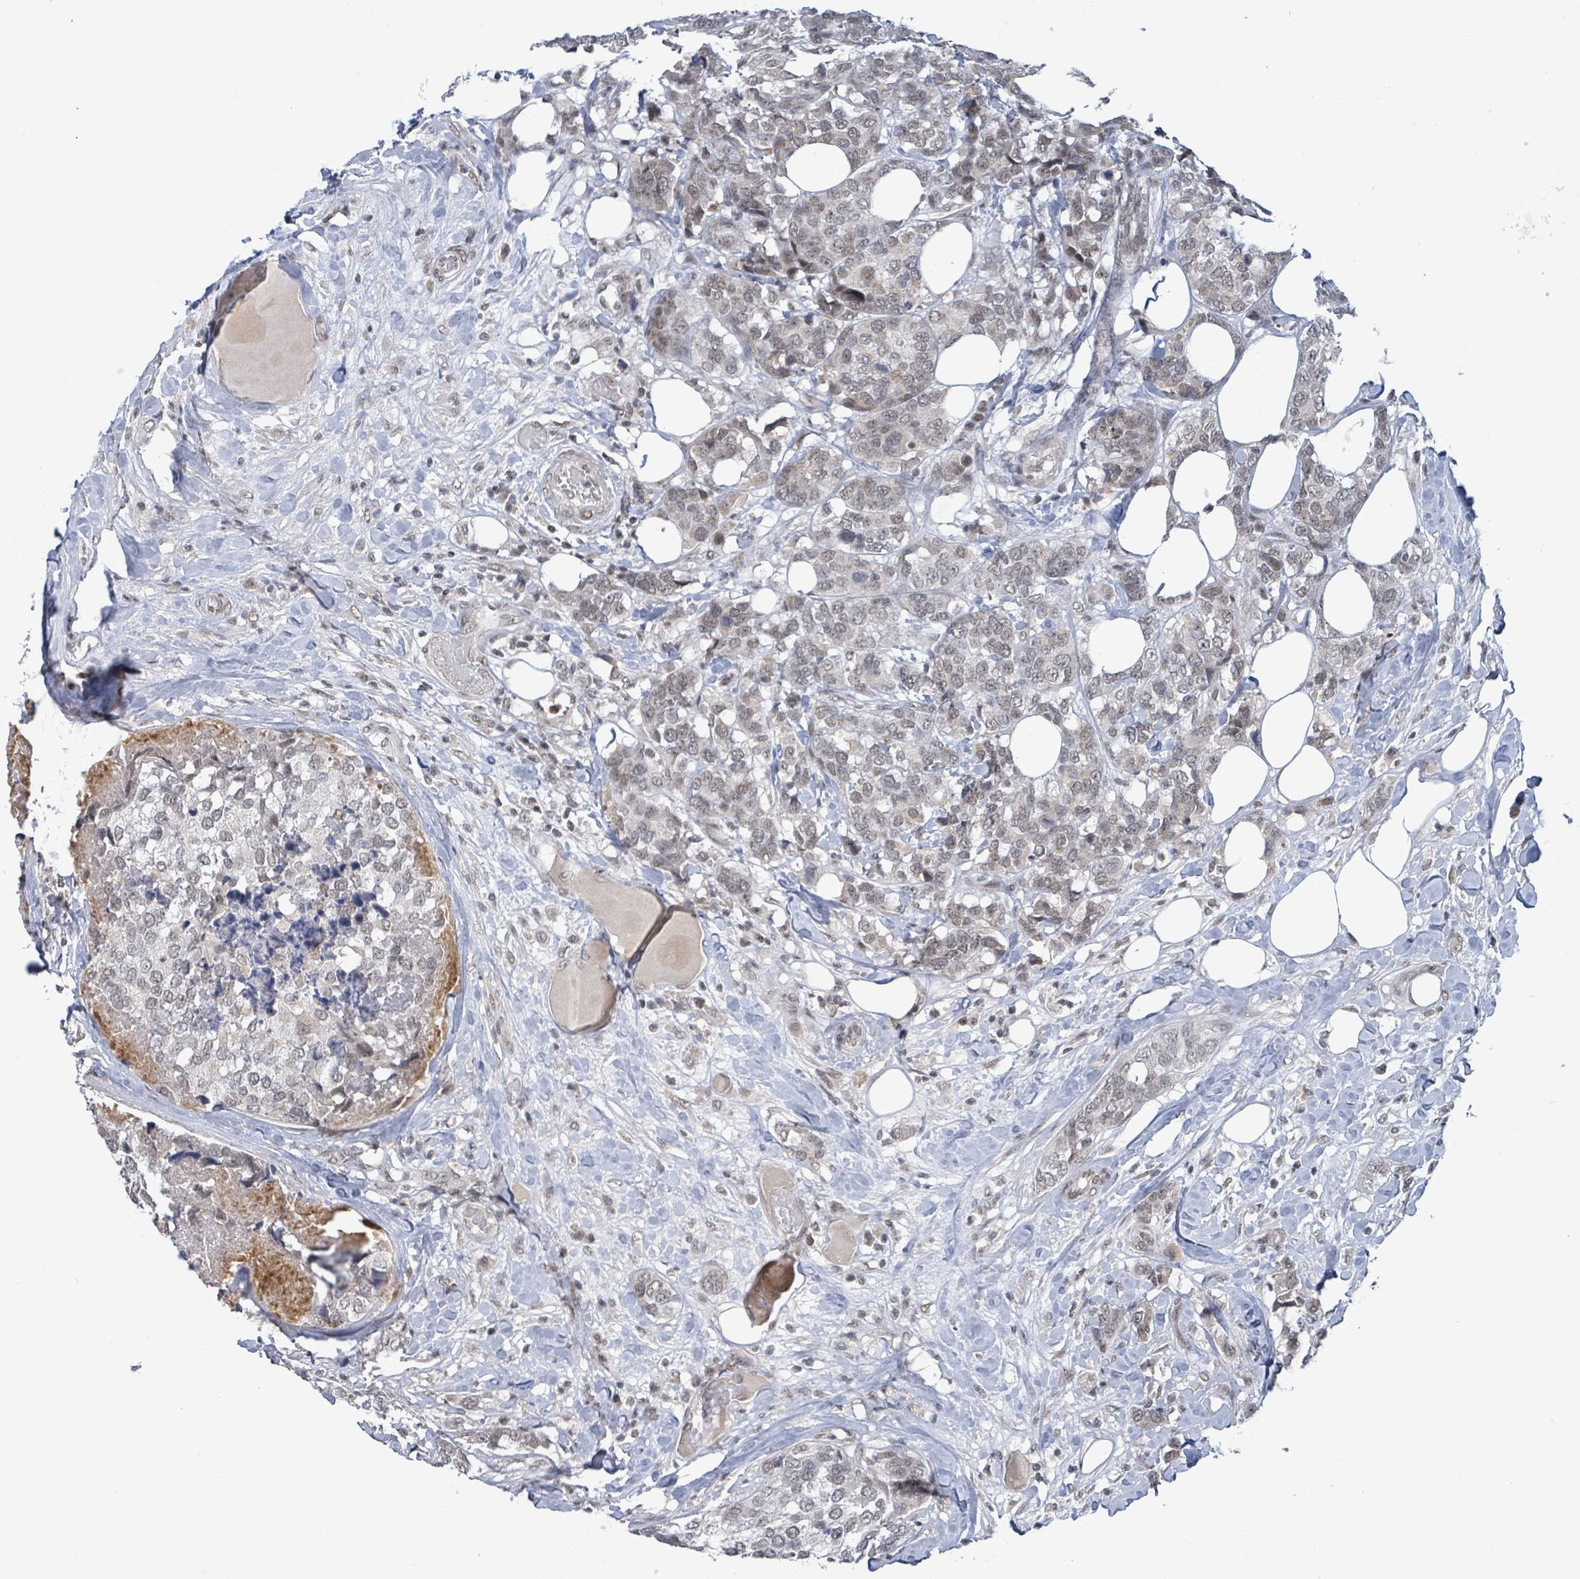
{"staining": {"intensity": "moderate", "quantity": "25%-75%", "location": "nuclear"}, "tissue": "breast cancer", "cell_type": "Tumor cells", "image_type": "cancer", "snomed": [{"axis": "morphology", "description": "Lobular carcinoma"}, {"axis": "topography", "description": "Breast"}], "caption": "Human breast lobular carcinoma stained with a protein marker demonstrates moderate staining in tumor cells.", "gene": "BANP", "patient": {"sex": "female", "age": 59}}